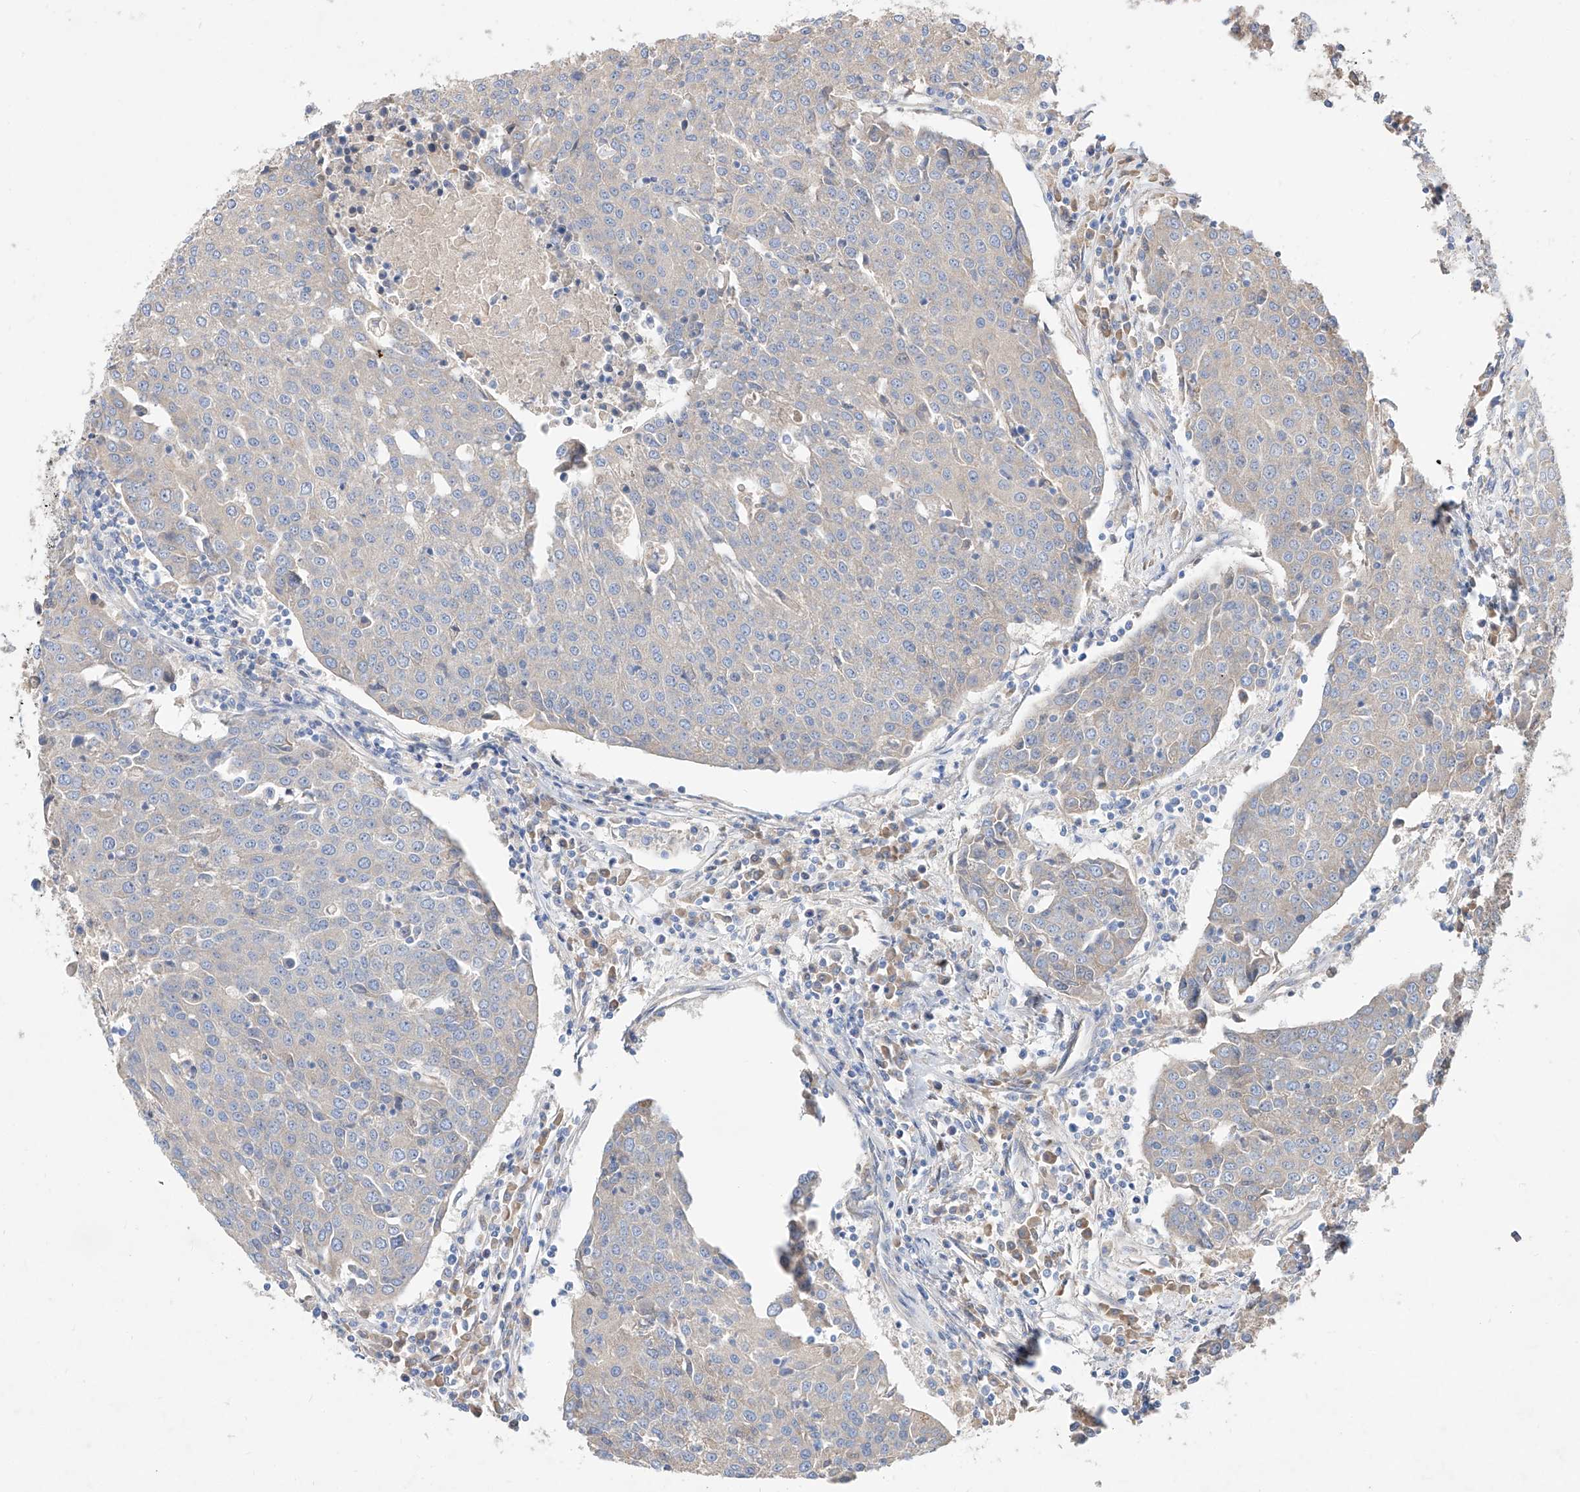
{"staining": {"intensity": "negative", "quantity": "none", "location": "none"}, "tissue": "urothelial cancer", "cell_type": "Tumor cells", "image_type": "cancer", "snomed": [{"axis": "morphology", "description": "Urothelial carcinoma, High grade"}, {"axis": "topography", "description": "Urinary bladder"}], "caption": "High power microscopy image of an immunohistochemistry histopathology image of high-grade urothelial carcinoma, revealing no significant staining in tumor cells.", "gene": "DIRAS3", "patient": {"sex": "female", "age": 85}}